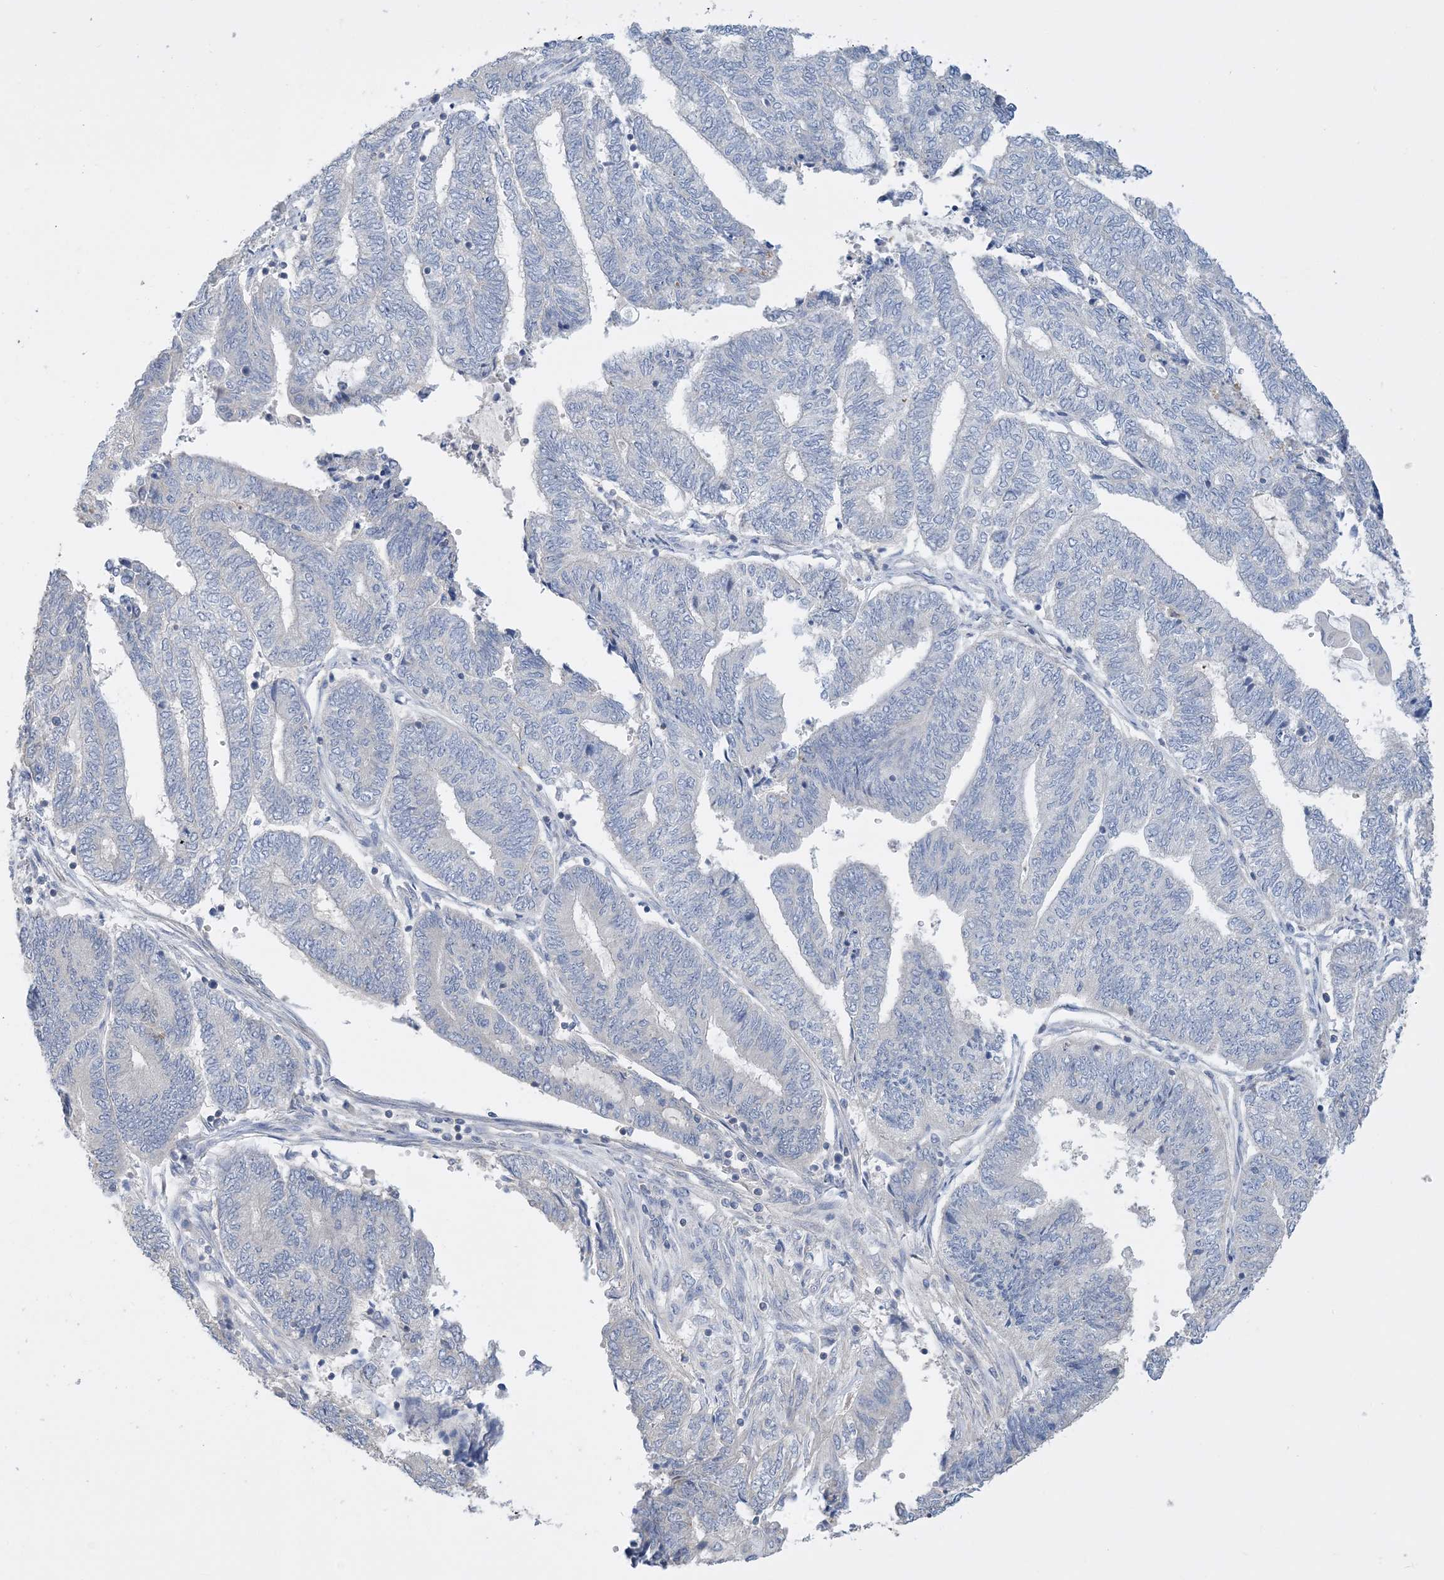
{"staining": {"intensity": "negative", "quantity": "none", "location": "none"}, "tissue": "endometrial cancer", "cell_type": "Tumor cells", "image_type": "cancer", "snomed": [{"axis": "morphology", "description": "Adenocarcinoma, NOS"}, {"axis": "topography", "description": "Uterus"}, {"axis": "topography", "description": "Endometrium"}], "caption": "Immunohistochemical staining of endometrial adenocarcinoma displays no significant positivity in tumor cells.", "gene": "KPRP", "patient": {"sex": "female", "age": 70}}